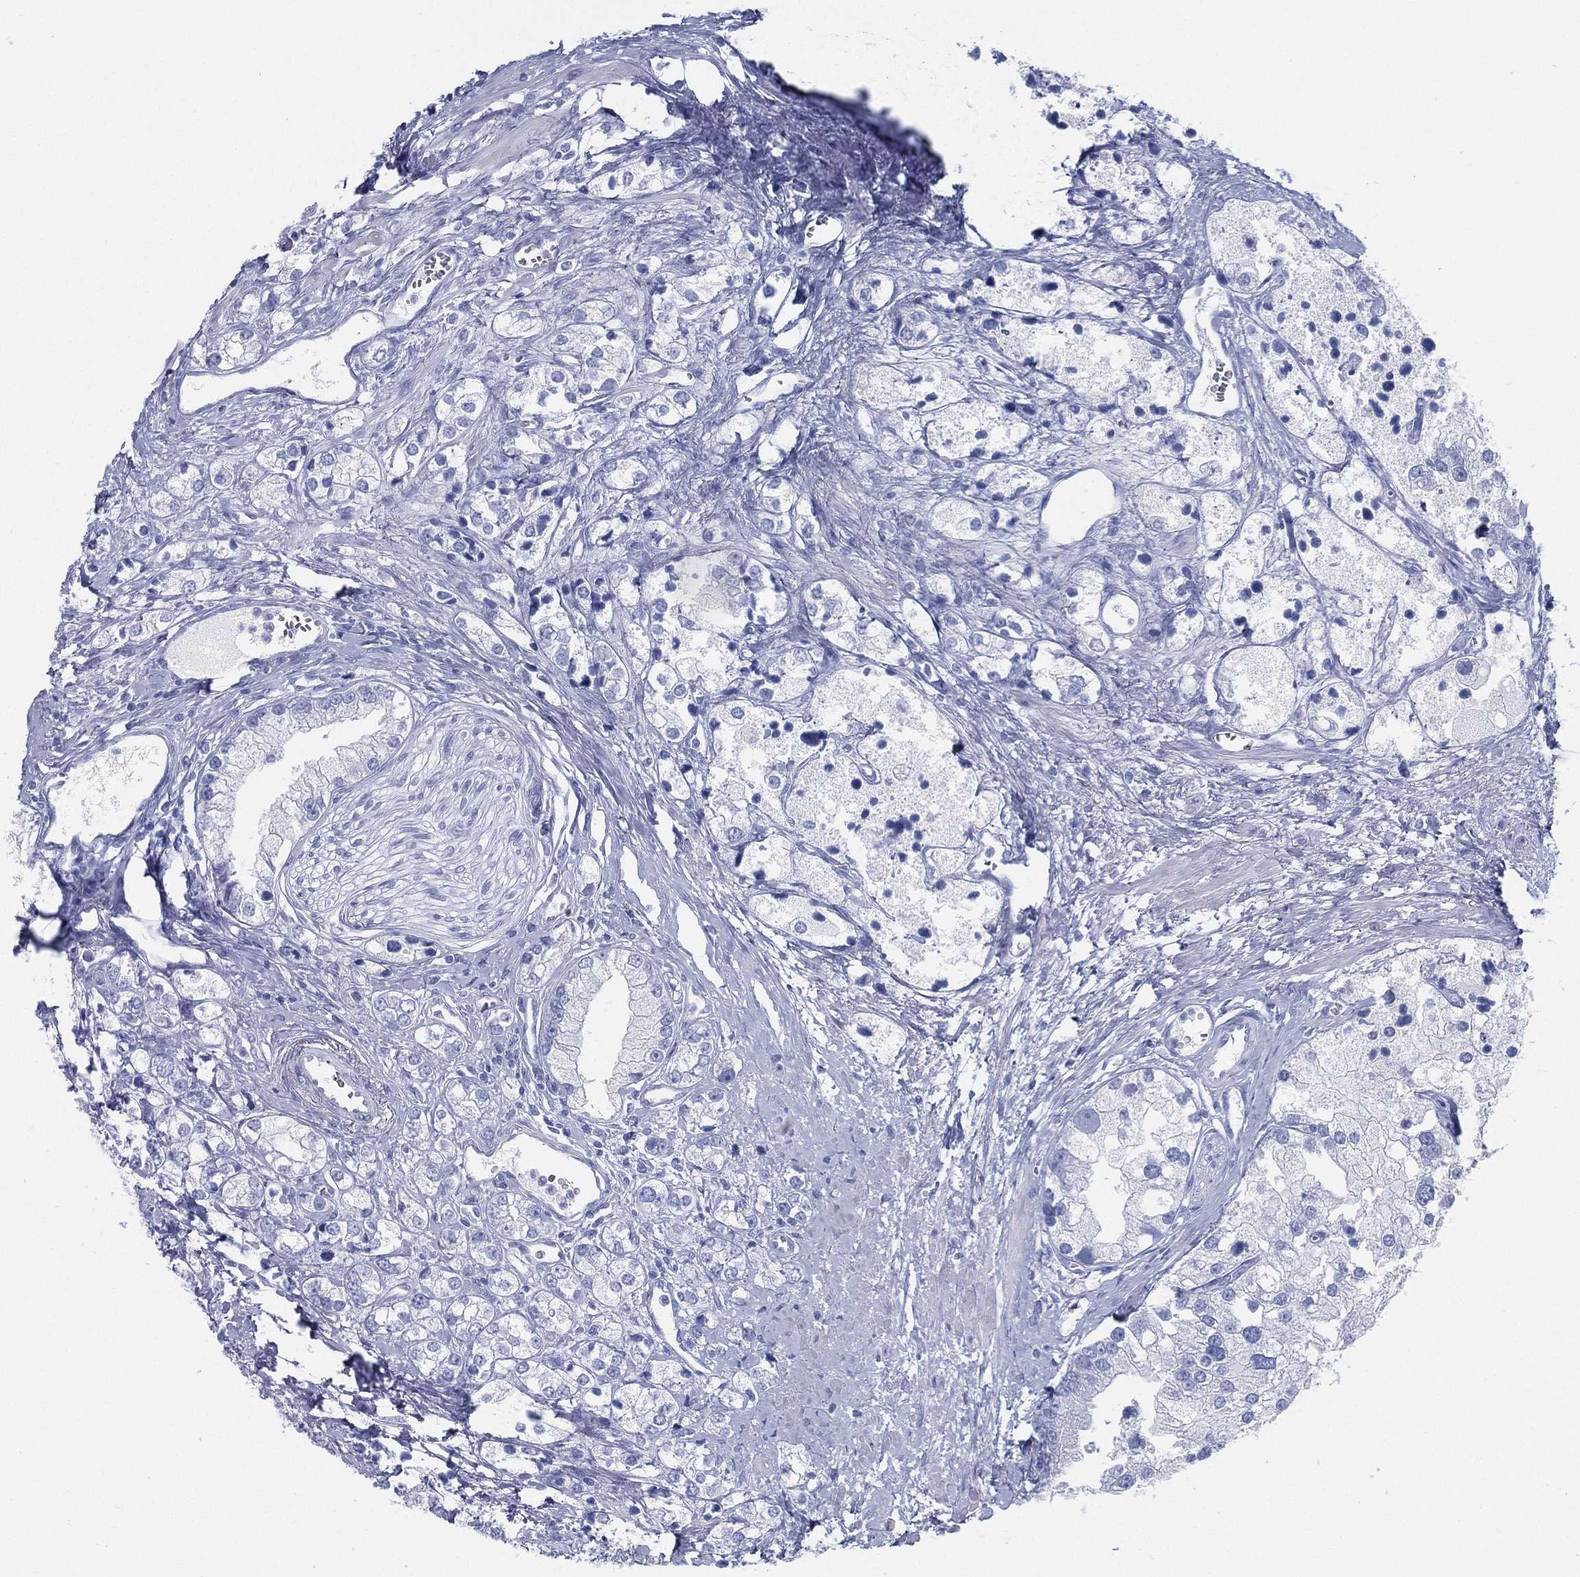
{"staining": {"intensity": "negative", "quantity": "none", "location": "none"}, "tissue": "prostate cancer", "cell_type": "Tumor cells", "image_type": "cancer", "snomed": [{"axis": "morphology", "description": "Adenocarcinoma, NOS"}, {"axis": "topography", "description": "Prostate and seminal vesicle, NOS"}, {"axis": "topography", "description": "Prostate"}], "caption": "Immunohistochemical staining of adenocarcinoma (prostate) reveals no significant staining in tumor cells. (DAB immunohistochemistry (IHC), high magnification).", "gene": "TMEM252", "patient": {"sex": "male", "age": 79}}